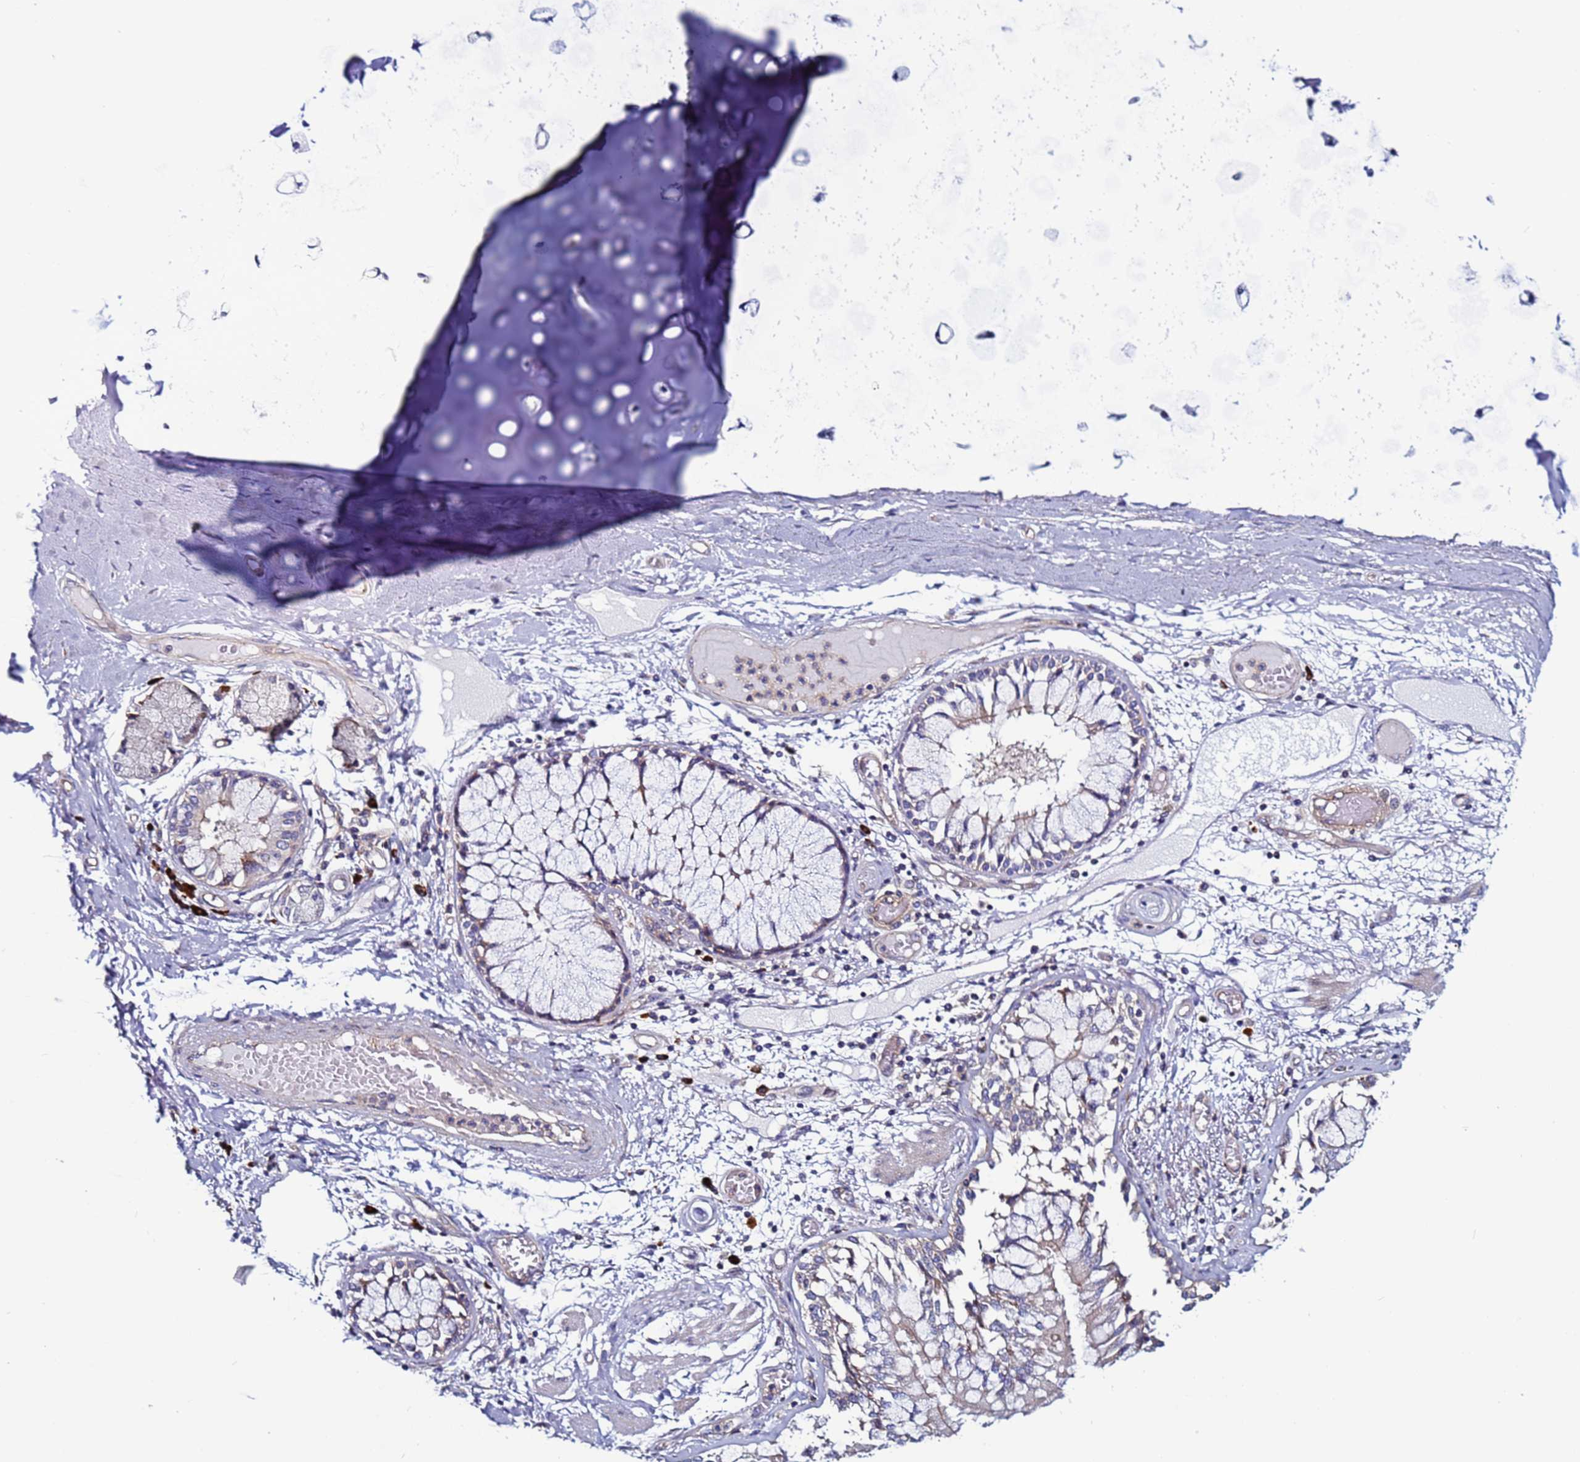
{"staining": {"intensity": "negative", "quantity": "none", "location": "none"}, "tissue": "adipose tissue", "cell_type": "Adipocytes", "image_type": "normal", "snomed": [{"axis": "morphology", "description": "Normal tissue, NOS"}, {"axis": "topography", "description": "Cartilage tissue"}, {"axis": "topography", "description": "Bronchus"}, {"axis": "topography", "description": "Lung"}, {"axis": "topography", "description": "Peripheral nerve tissue"}], "caption": "High power microscopy histopathology image of an immunohistochemistry (IHC) micrograph of benign adipose tissue, revealing no significant expression in adipocytes.", "gene": "EFCAB8", "patient": {"sex": "female", "age": 49}}